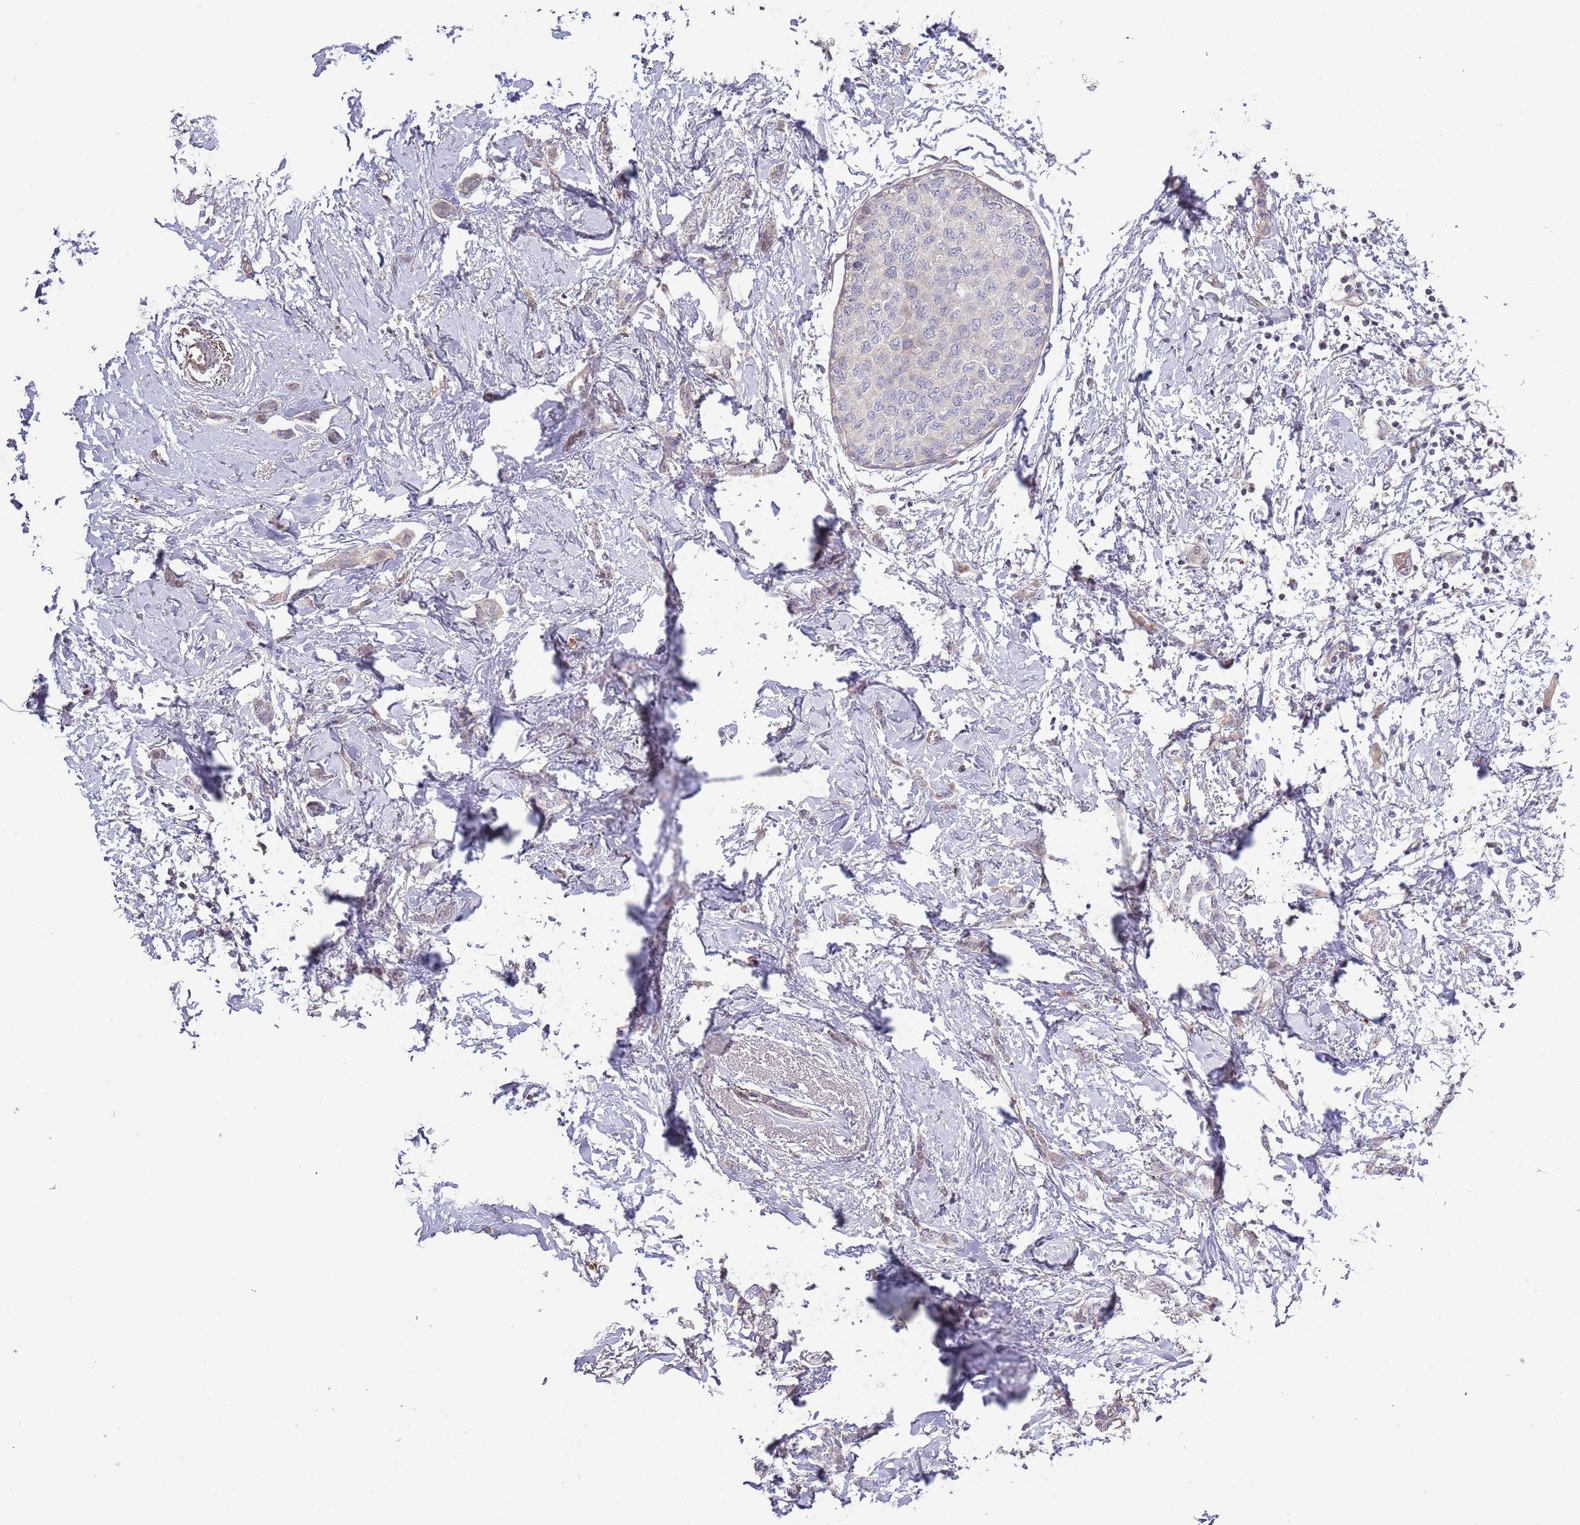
{"staining": {"intensity": "weak", "quantity": "<25%", "location": "cytoplasmic/membranous"}, "tissue": "breast cancer", "cell_type": "Tumor cells", "image_type": "cancer", "snomed": [{"axis": "morphology", "description": "Duct carcinoma"}, {"axis": "topography", "description": "Breast"}], "caption": "The IHC image has no significant positivity in tumor cells of invasive ductal carcinoma (breast) tissue.", "gene": "P2RY13", "patient": {"sex": "female", "age": 72}}